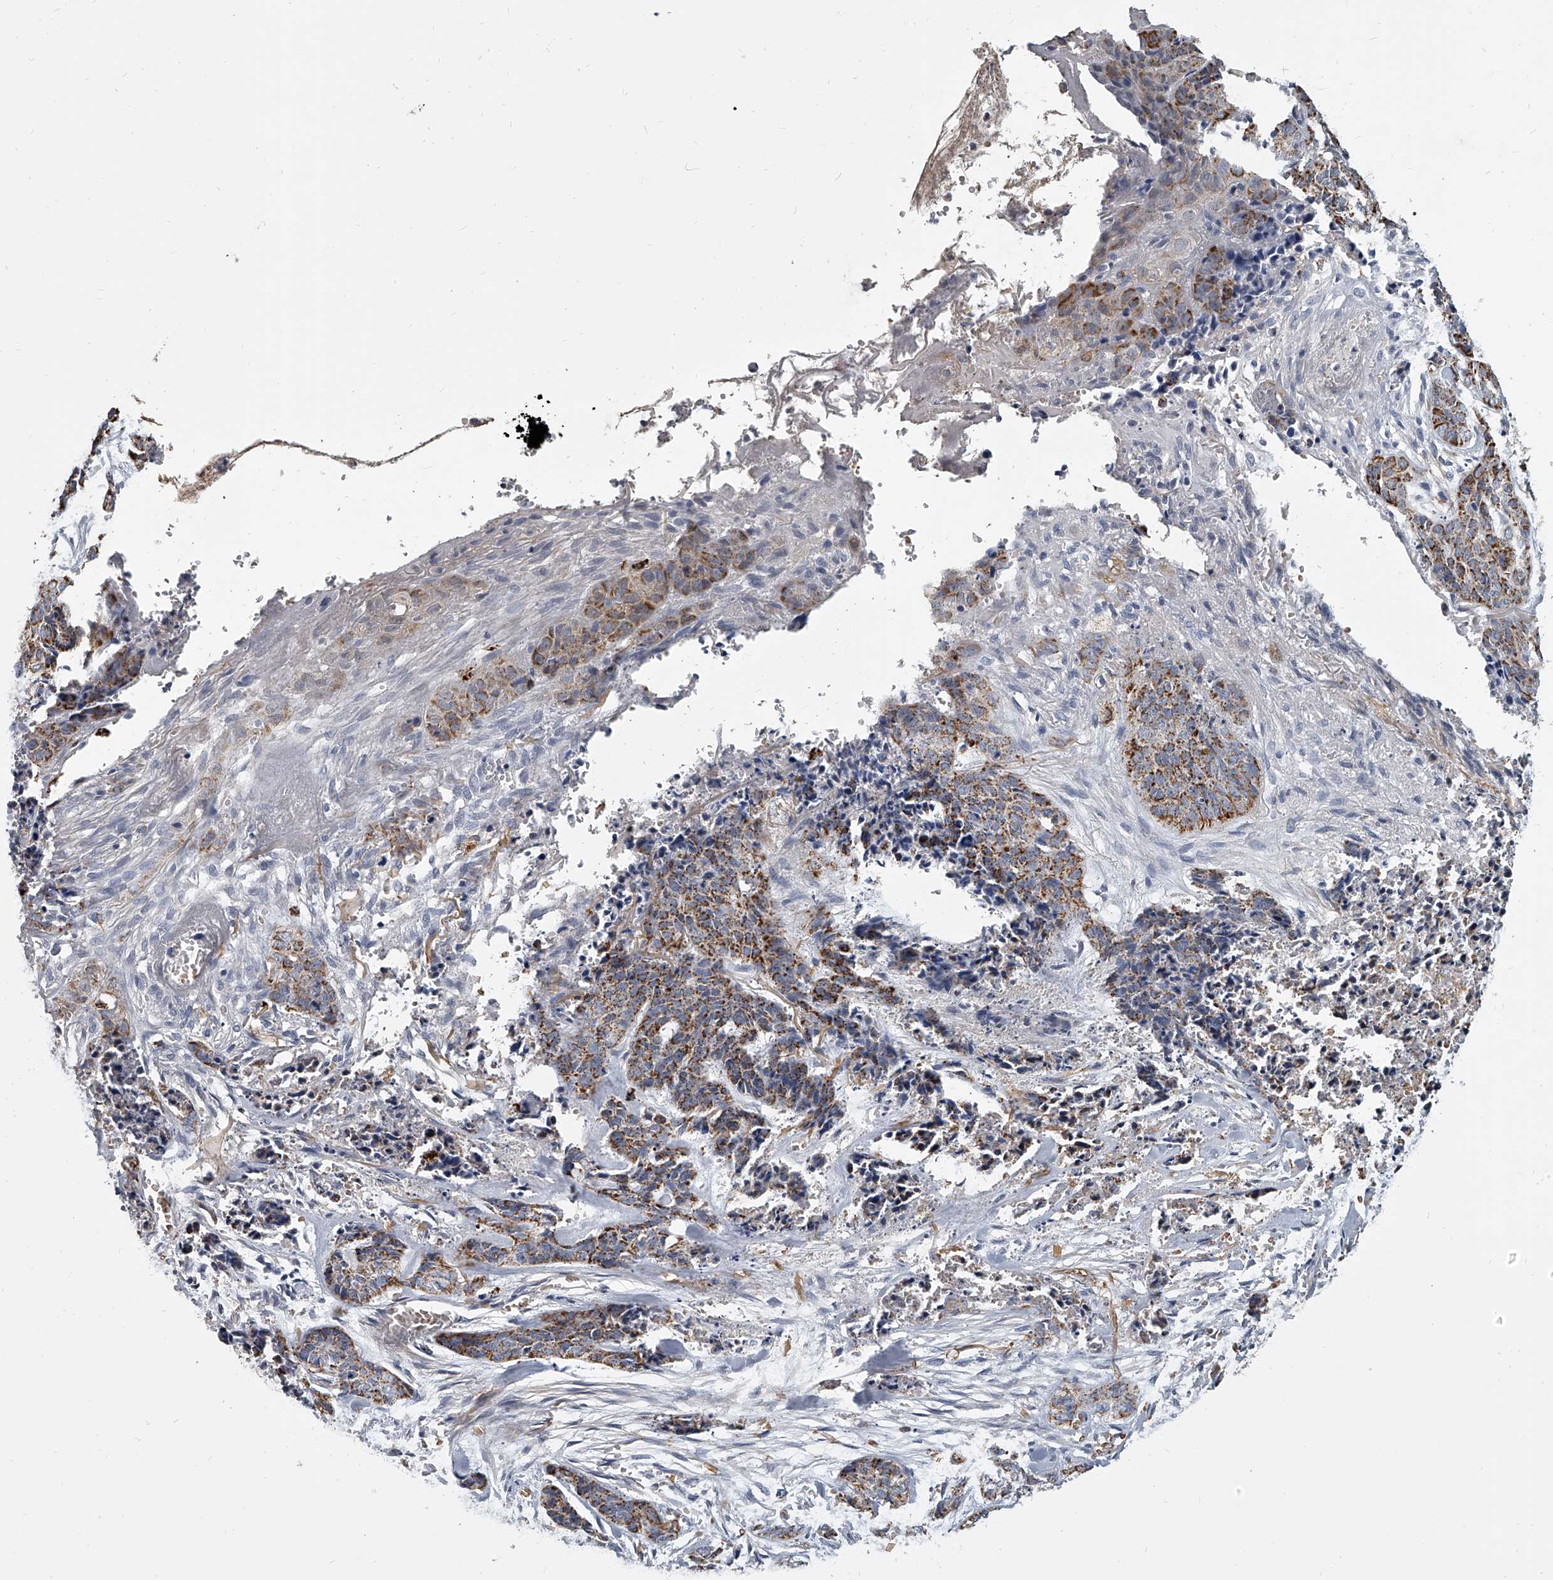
{"staining": {"intensity": "moderate", "quantity": ">75%", "location": "cytoplasmic/membranous"}, "tissue": "skin cancer", "cell_type": "Tumor cells", "image_type": "cancer", "snomed": [{"axis": "morphology", "description": "Basal cell carcinoma"}, {"axis": "topography", "description": "Skin"}], "caption": "High-magnification brightfield microscopy of skin cancer (basal cell carcinoma) stained with DAB (brown) and counterstained with hematoxylin (blue). tumor cells exhibit moderate cytoplasmic/membranous positivity is present in approximately>75% of cells. (brown staining indicates protein expression, while blue staining denotes nuclei).", "gene": "KLHL7", "patient": {"sex": "female", "age": 64}}